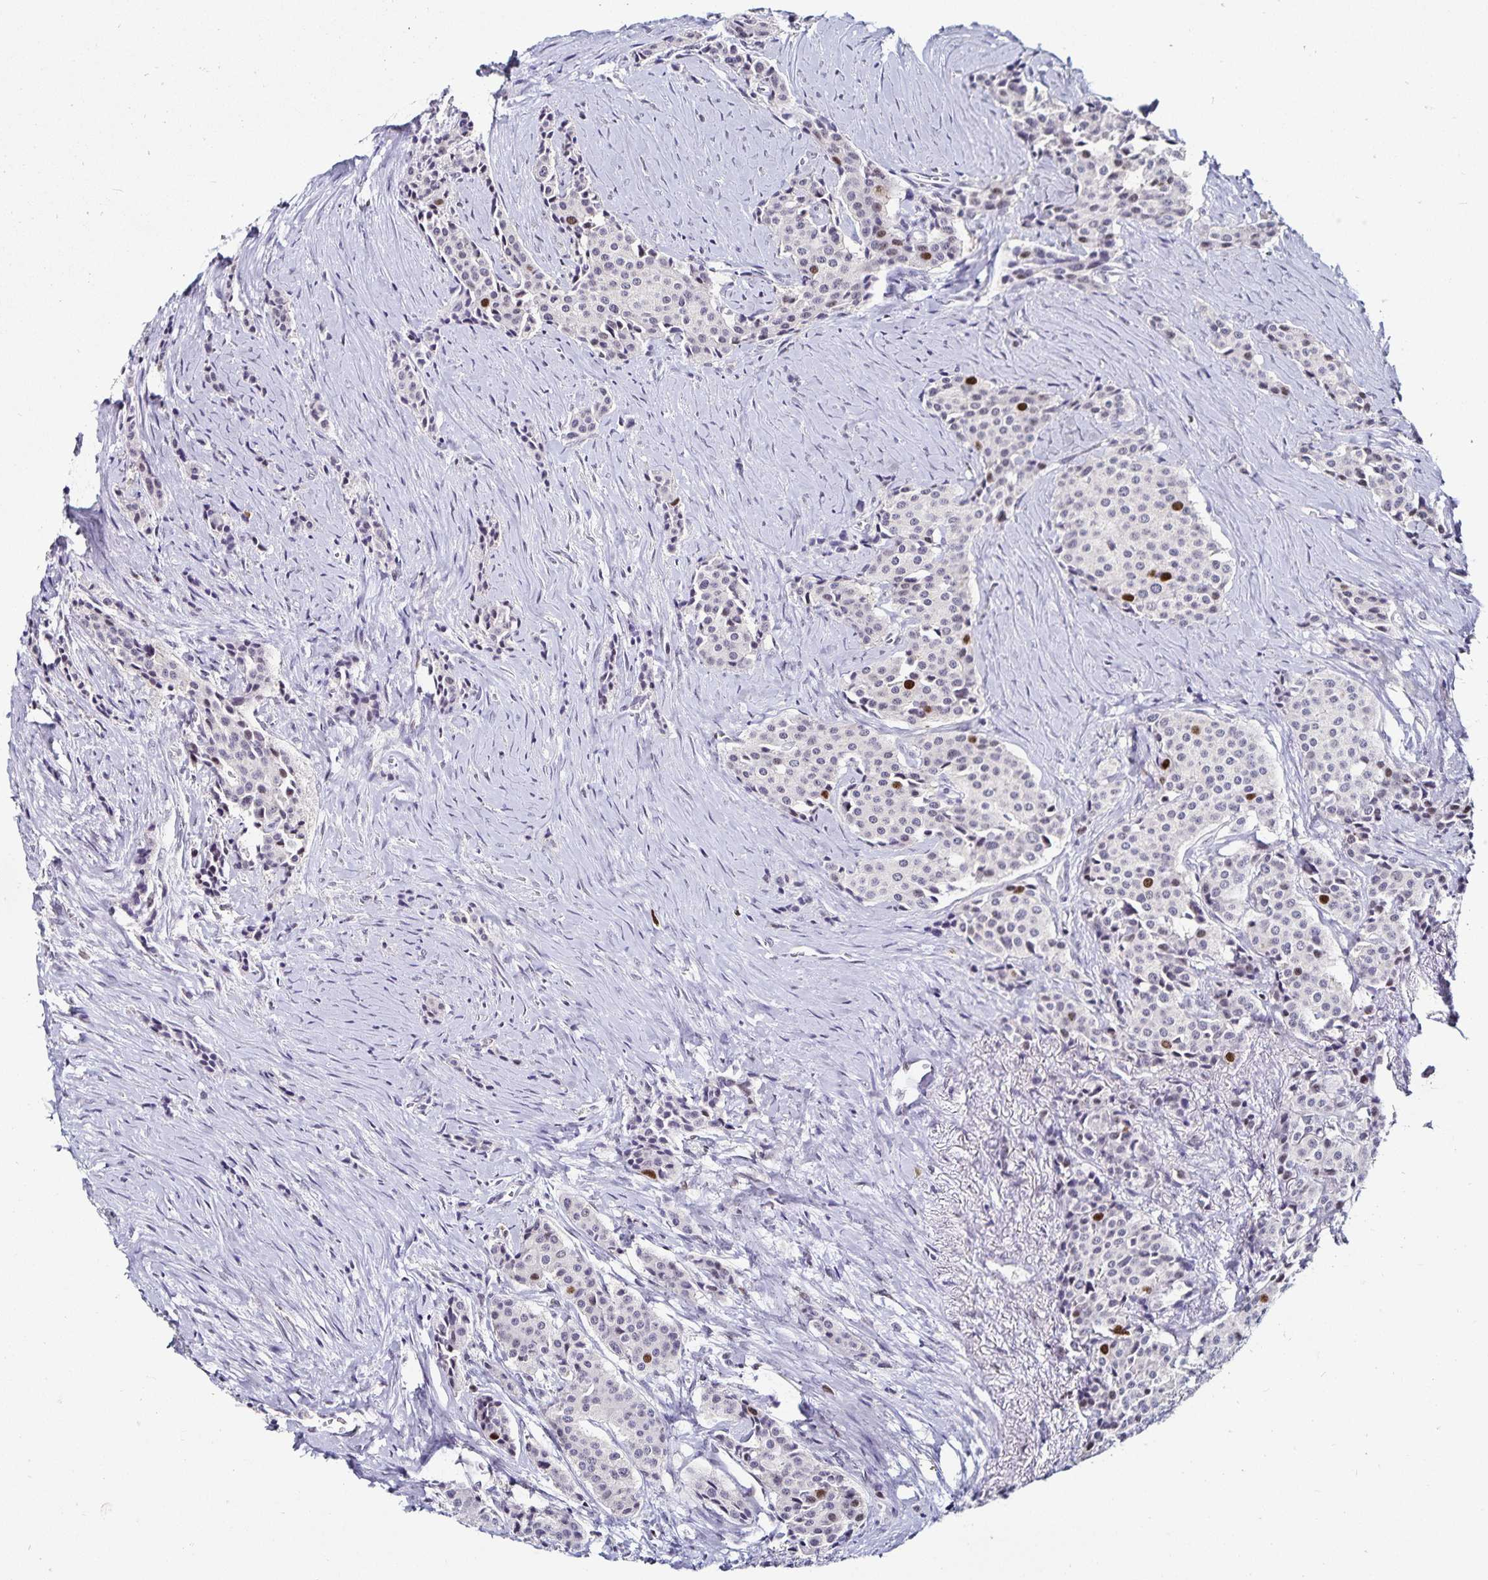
{"staining": {"intensity": "moderate", "quantity": "<25%", "location": "nuclear"}, "tissue": "carcinoid", "cell_type": "Tumor cells", "image_type": "cancer", "snomed": [{"axis": "morphology", "description": "Carcinoid, malignant, NOS"}, {"axis": "topography", "description": "Small intestine"}], "caption": "About <25% of tumor cells in human carcinoid (malignant) exhibit moderate nuclear protein staining as visualized by brown immunohistochemical staining.", "gene": "ANLN", "patient": {"sex": "male", "age": 73}}